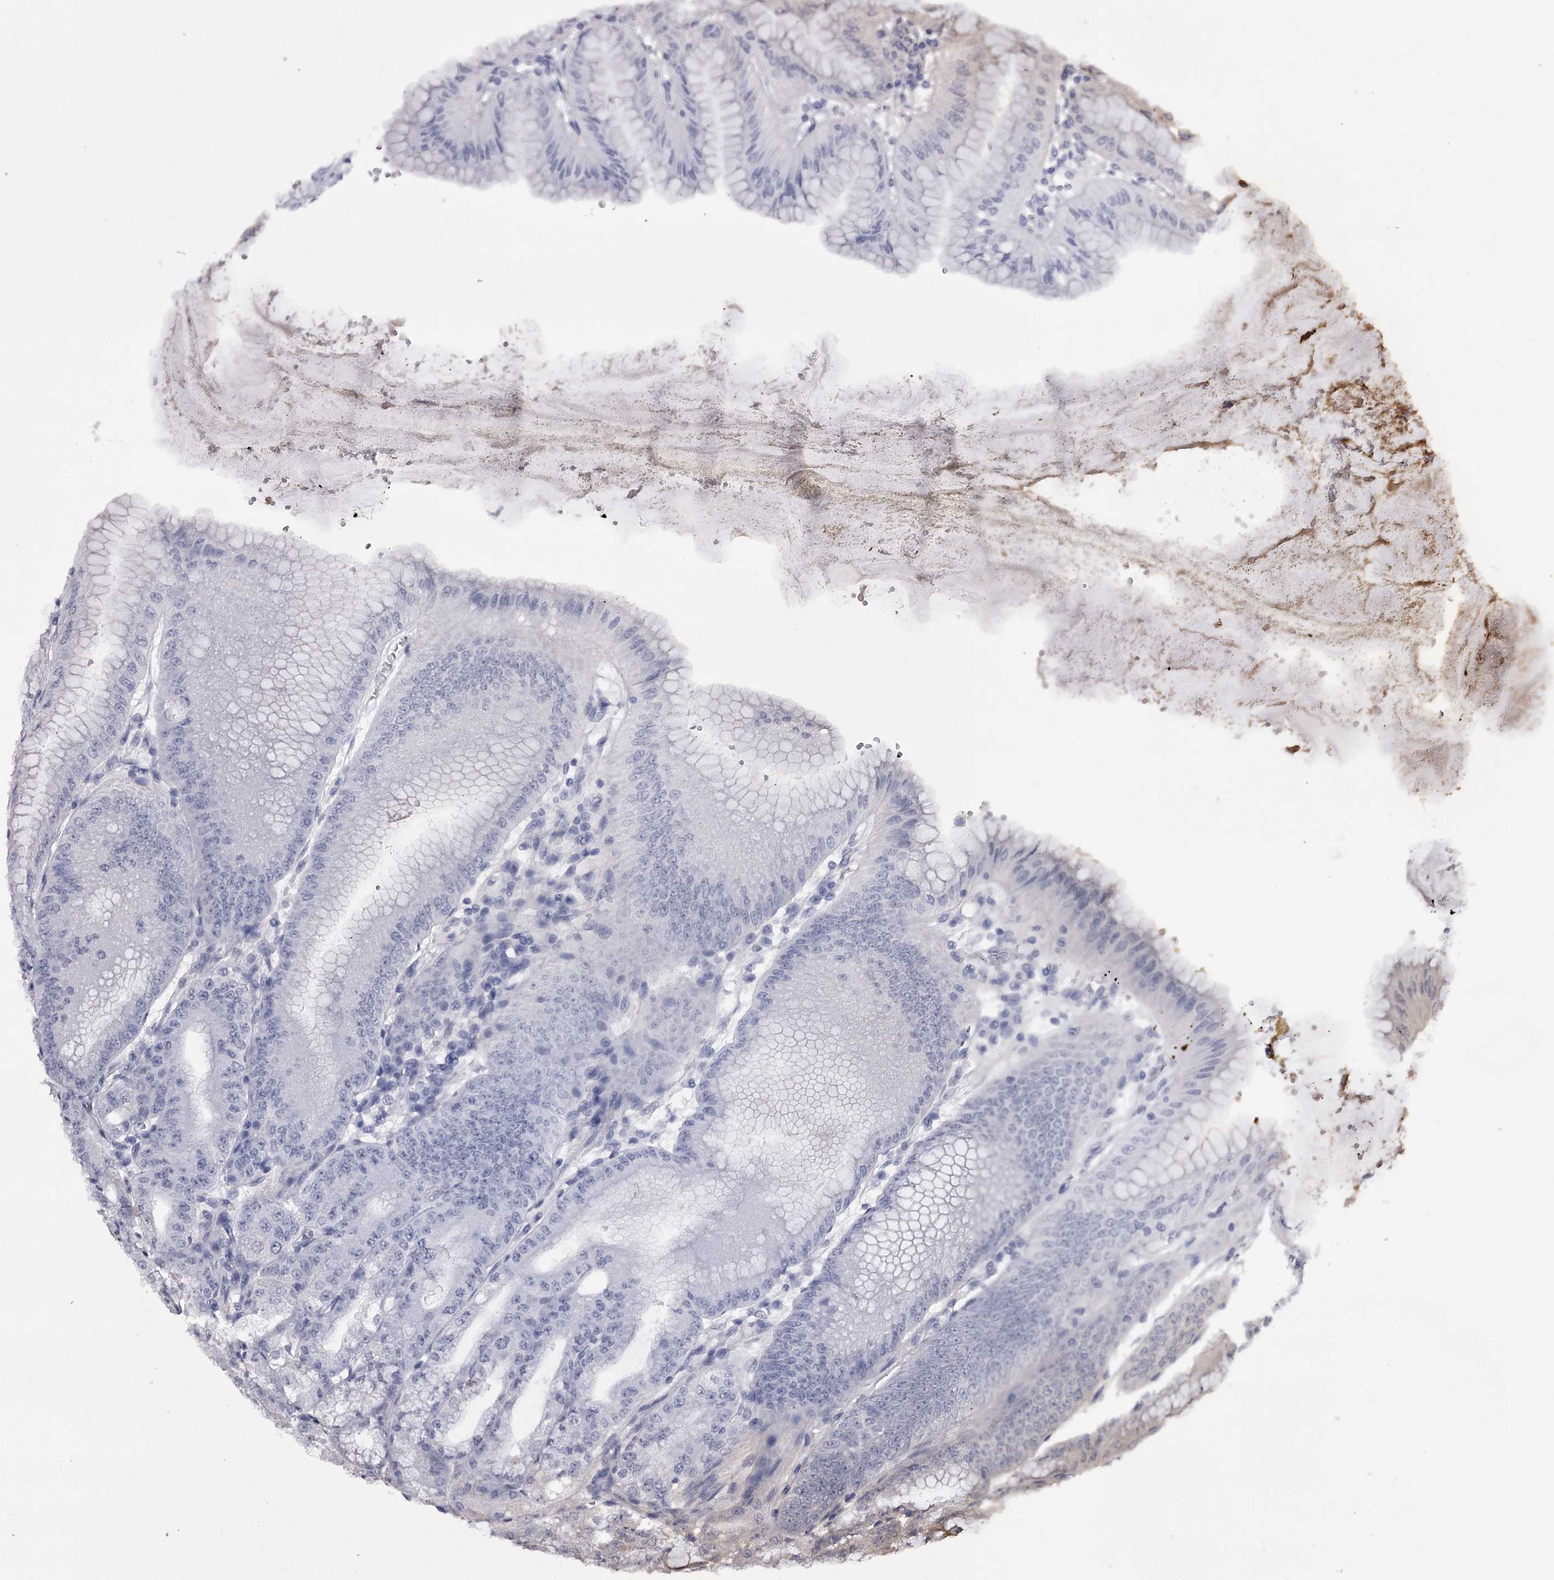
{"staining": {"intensity": "negative", "quantity": "none", "location": "none"}, "tissue": "stomach", "cell_type": "Glandular cells", "image_type": "normal", "snomed": [{"axis": "morphology", "description": "Normal tissue, NOS"}, {"axis": "topography", "description": "Stomach, lower"}], "caption": "Immunohistochemical staining of normal stomach exhibits no significant expression in glandular cells. Brightfield microscopy of immunohistochemistry (IHC) stained with DAB (3,3'-diaminobenzidine) (brown) and hematoxylin (blue), captured at high magnification.", "gene": "OVOL2", "patient": {"sex": "male", "age": 71}}